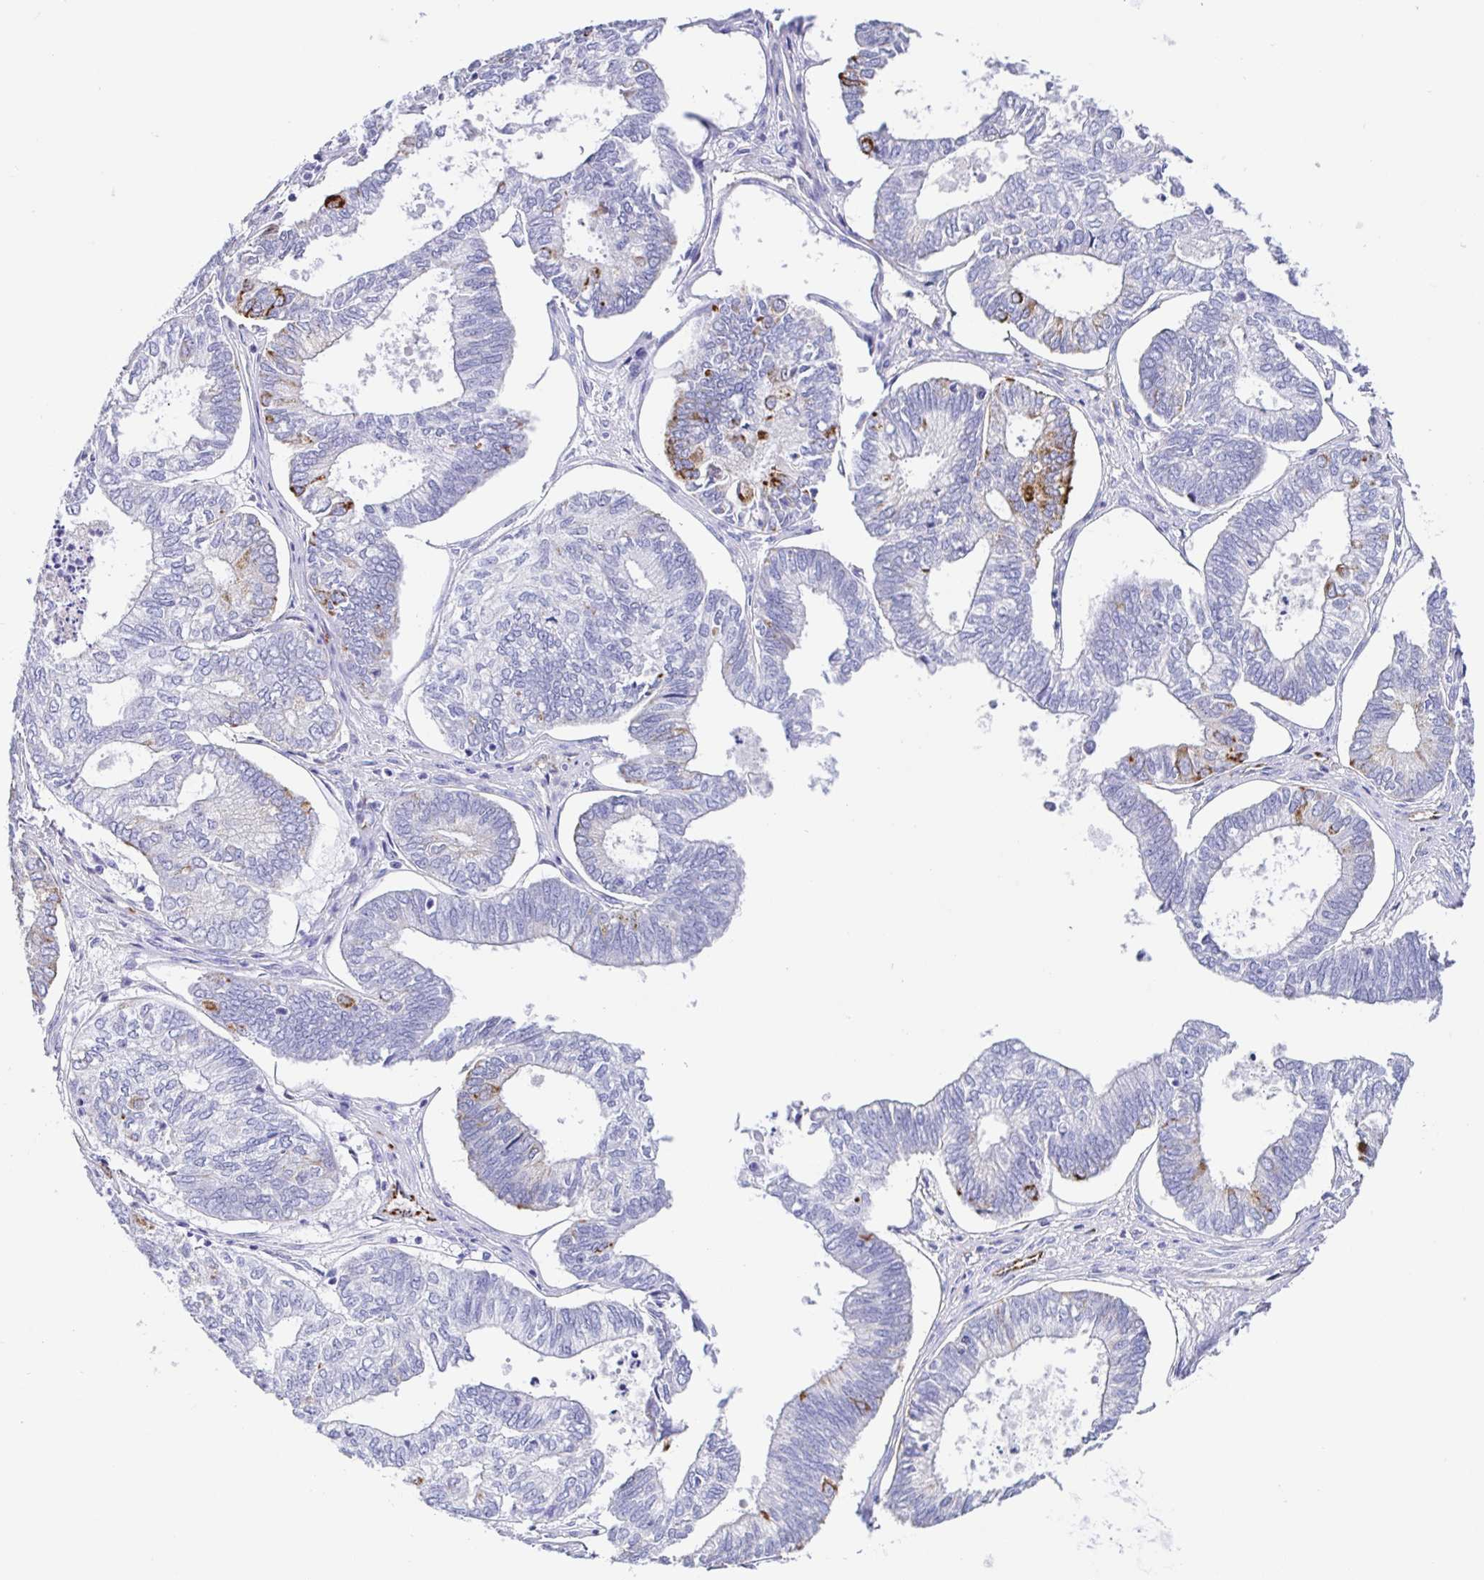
{"staining": {"intensity": "strong", "quantity": "<25%", "location": "cytoplasmic/membranous"}, "tissue": "ovarian cancer", "cell_type": "Tumor cells", "image_type": "cancer", "snomed": [{"axis": "morphology", "description": "Carcinoma, endometroid"}, {"axis": "topography", "description": "Ovary"}], "caption": "DAB (3,3'-diaminobenzidine) immunohistochemical staining of human ovarian endometroid carcinoma shows strong cytoplasmic/membranous protein staining in approximately <25% of tumor cells.", "gene": "MAOA", "patient": {"sex": "female", "age": 64}}